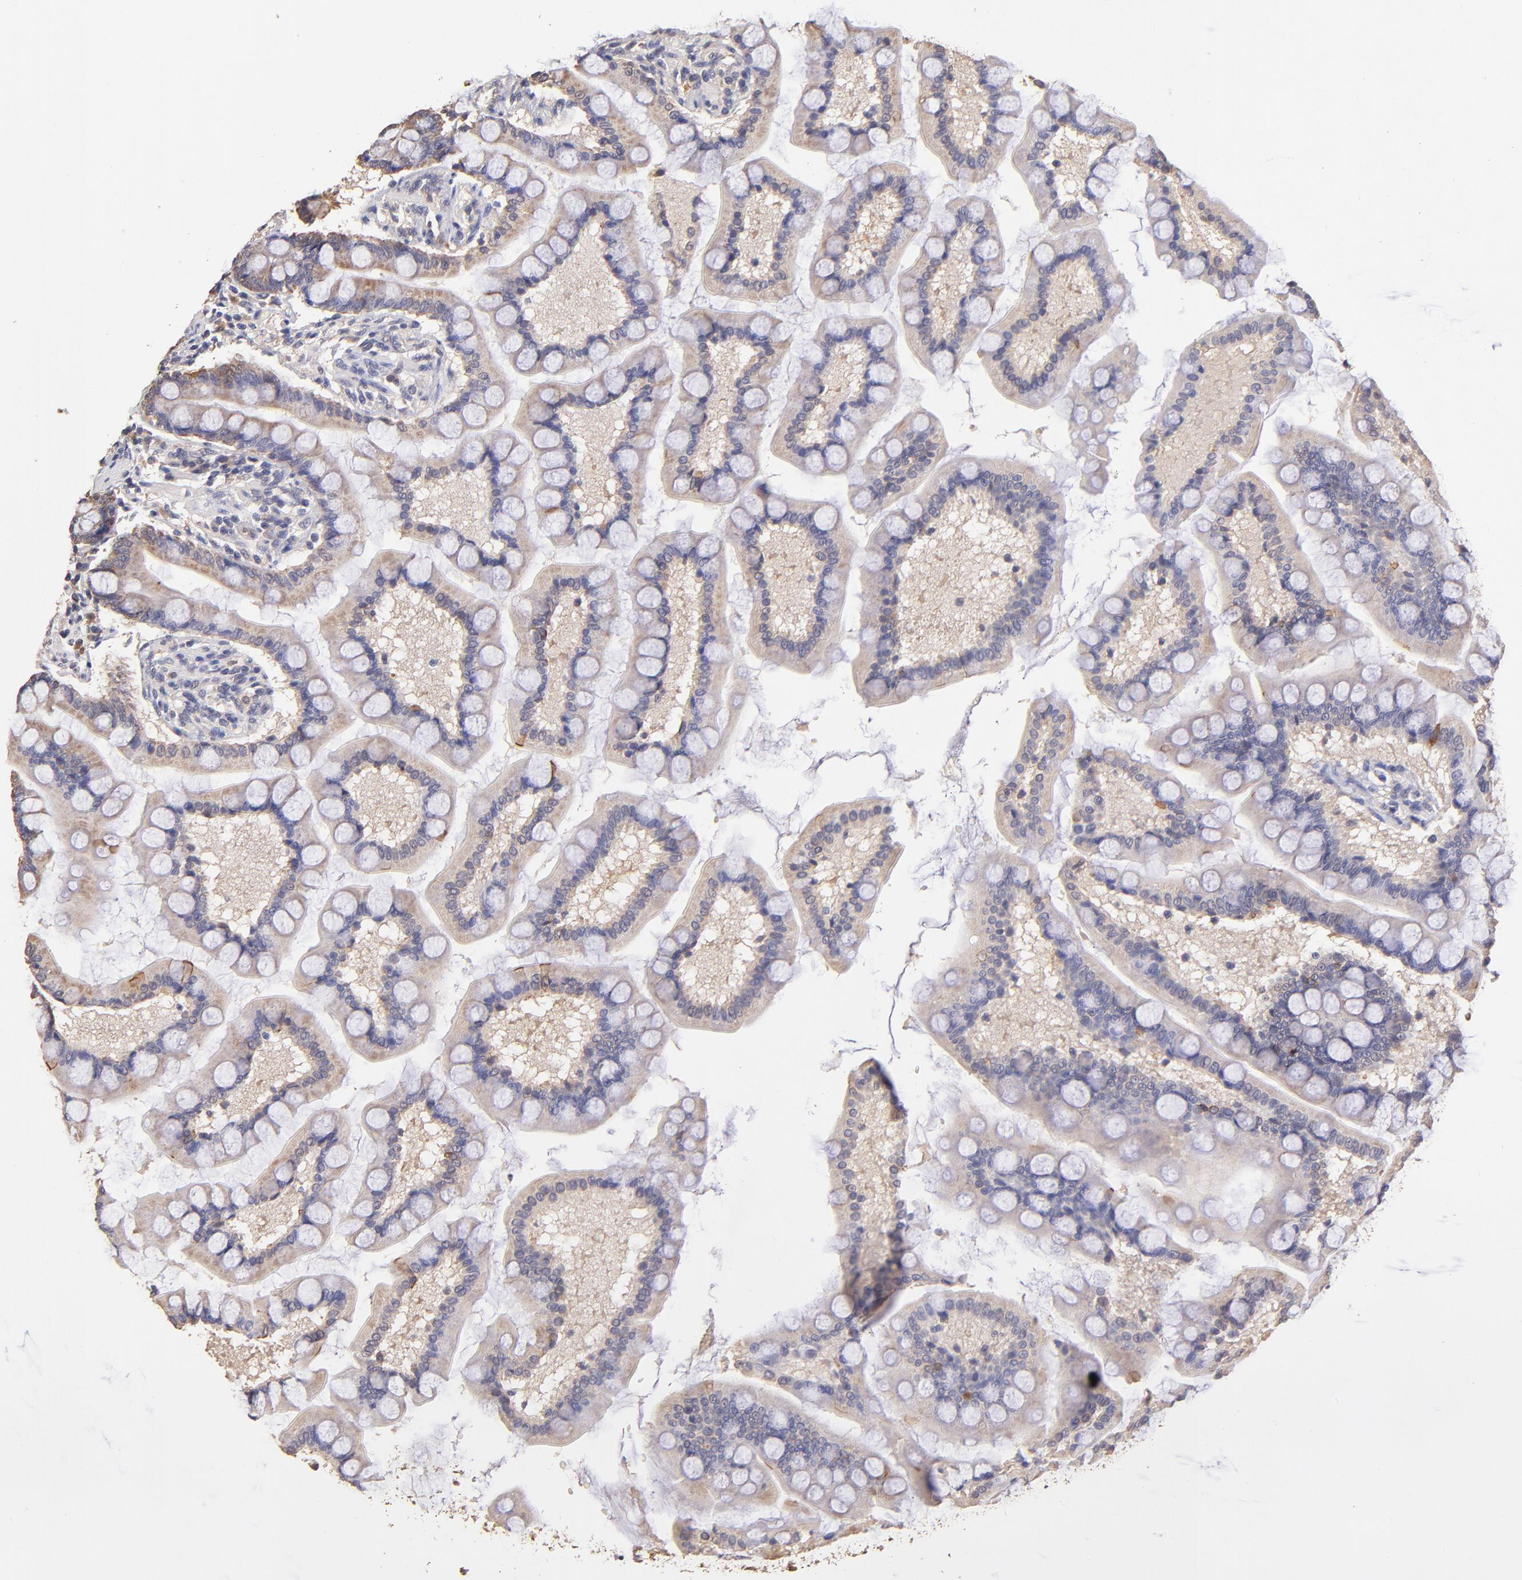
{"staining": {"intensity": "weak", "quantity": ">75%", "location": "cytoplasmic/membranous"}, "tissue": "small intestine", "cell_type": "Glandular cells", "image_type": "normal", "snomed": [{"axis": "morphology", "description": "Normal tissue, NOS"}, {"axis": "topography", "description": "Small intestine"}], "caption": "Protein expression analysis of unremarkable small intestine reveals weak cytoplasmic/membranous positivity in approximately >75% of glandular cells.", "gene": "RNASEL", "patient": {"sex": "male", "age": 41}}